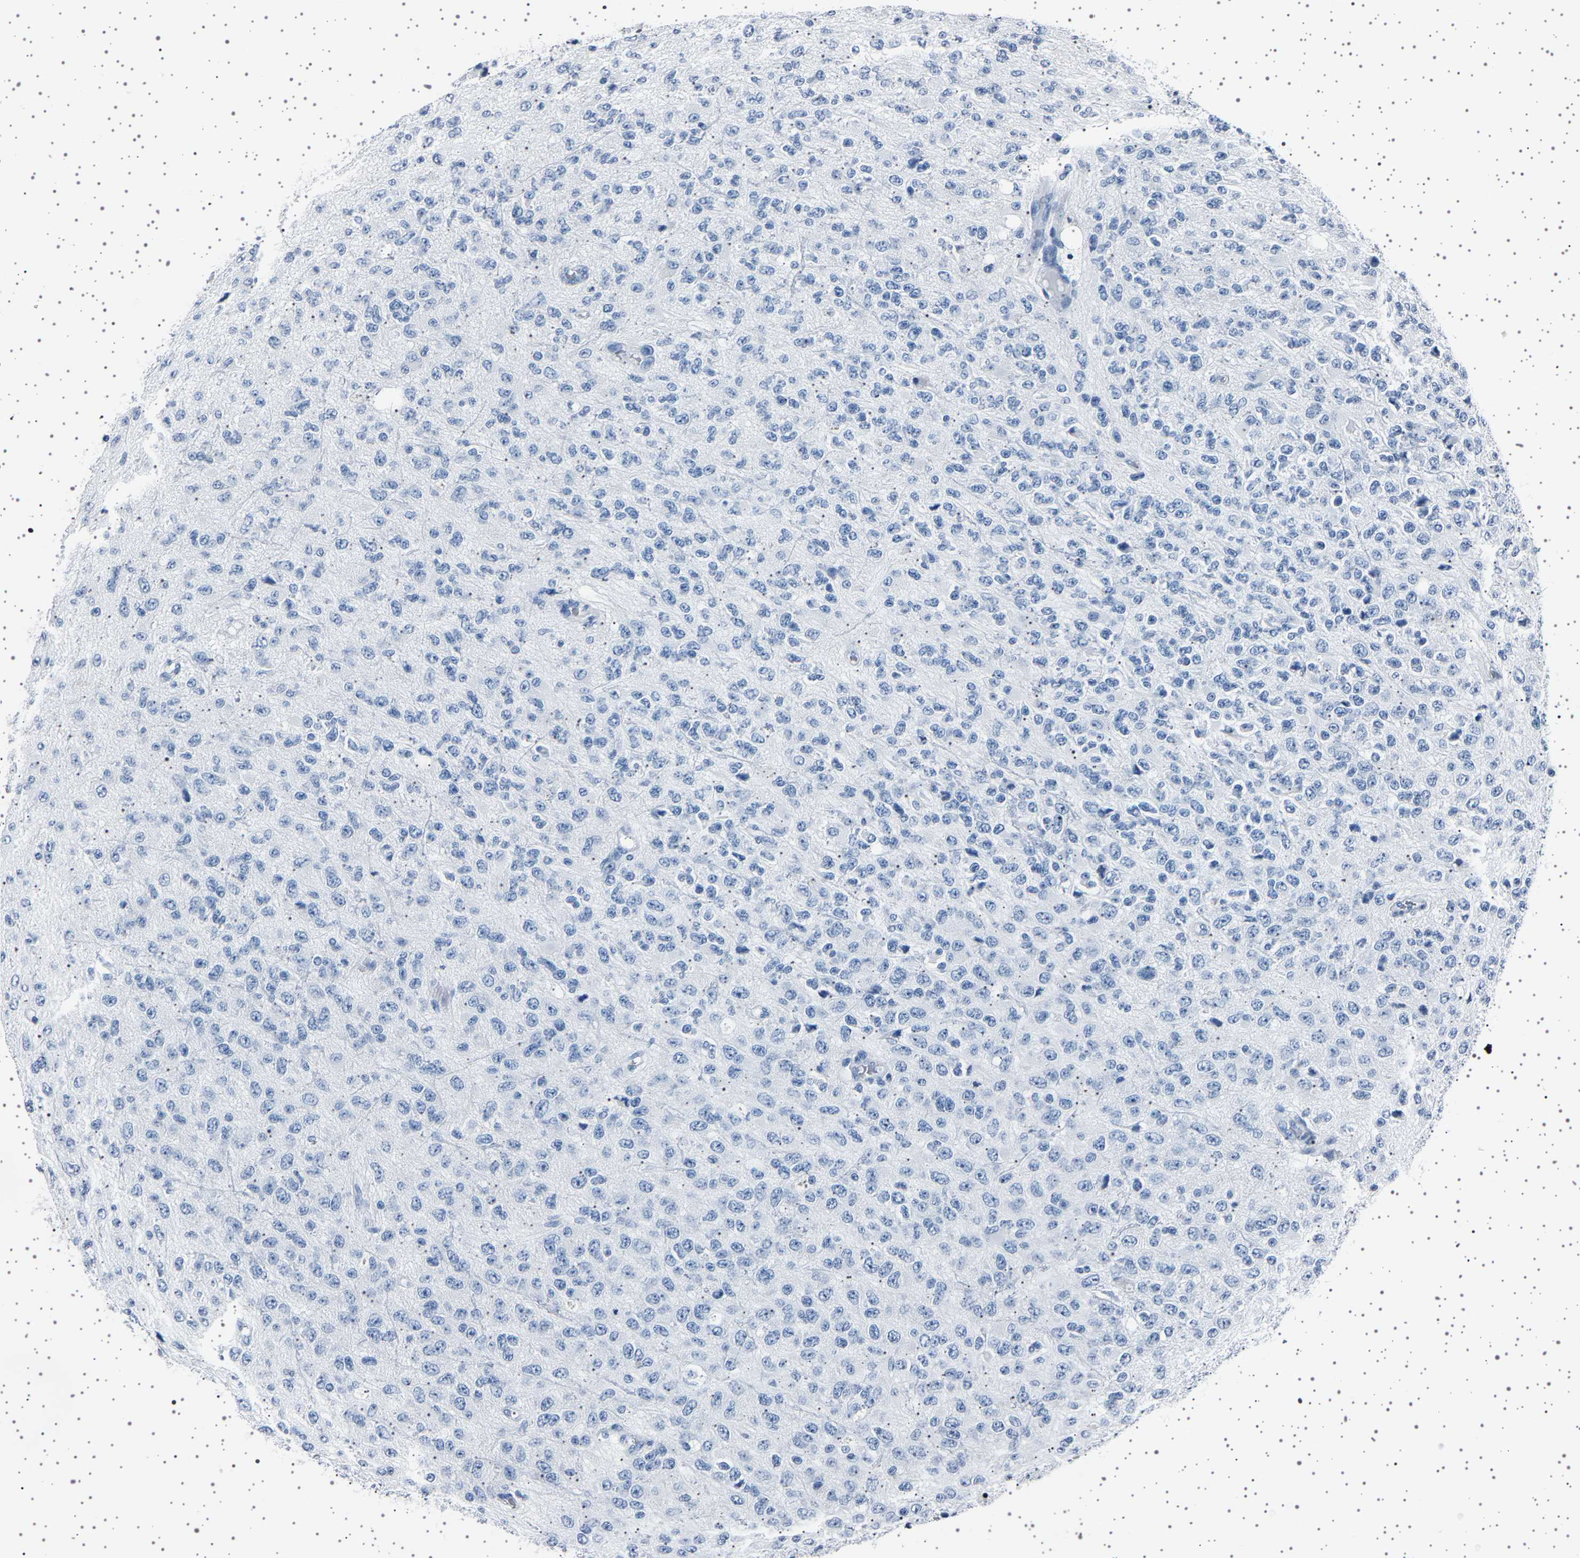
{"staining": {"intensity": "negative", "quantity": "none", "location": "none"}, "tissue": "glioma", "cell_type": "Tumor cells", "image_type": "cancer", "snomed": [{"axis": "morphology", "description": "Glioma, malignant, High grade"}, {"axis": "topography", "description": "pancreas cauda"}], "caption": "Image shows no significant protein expression in tumor cells of glioma.", "gene": "TFF3", "patient": {"sex": "male", "age": 60}}